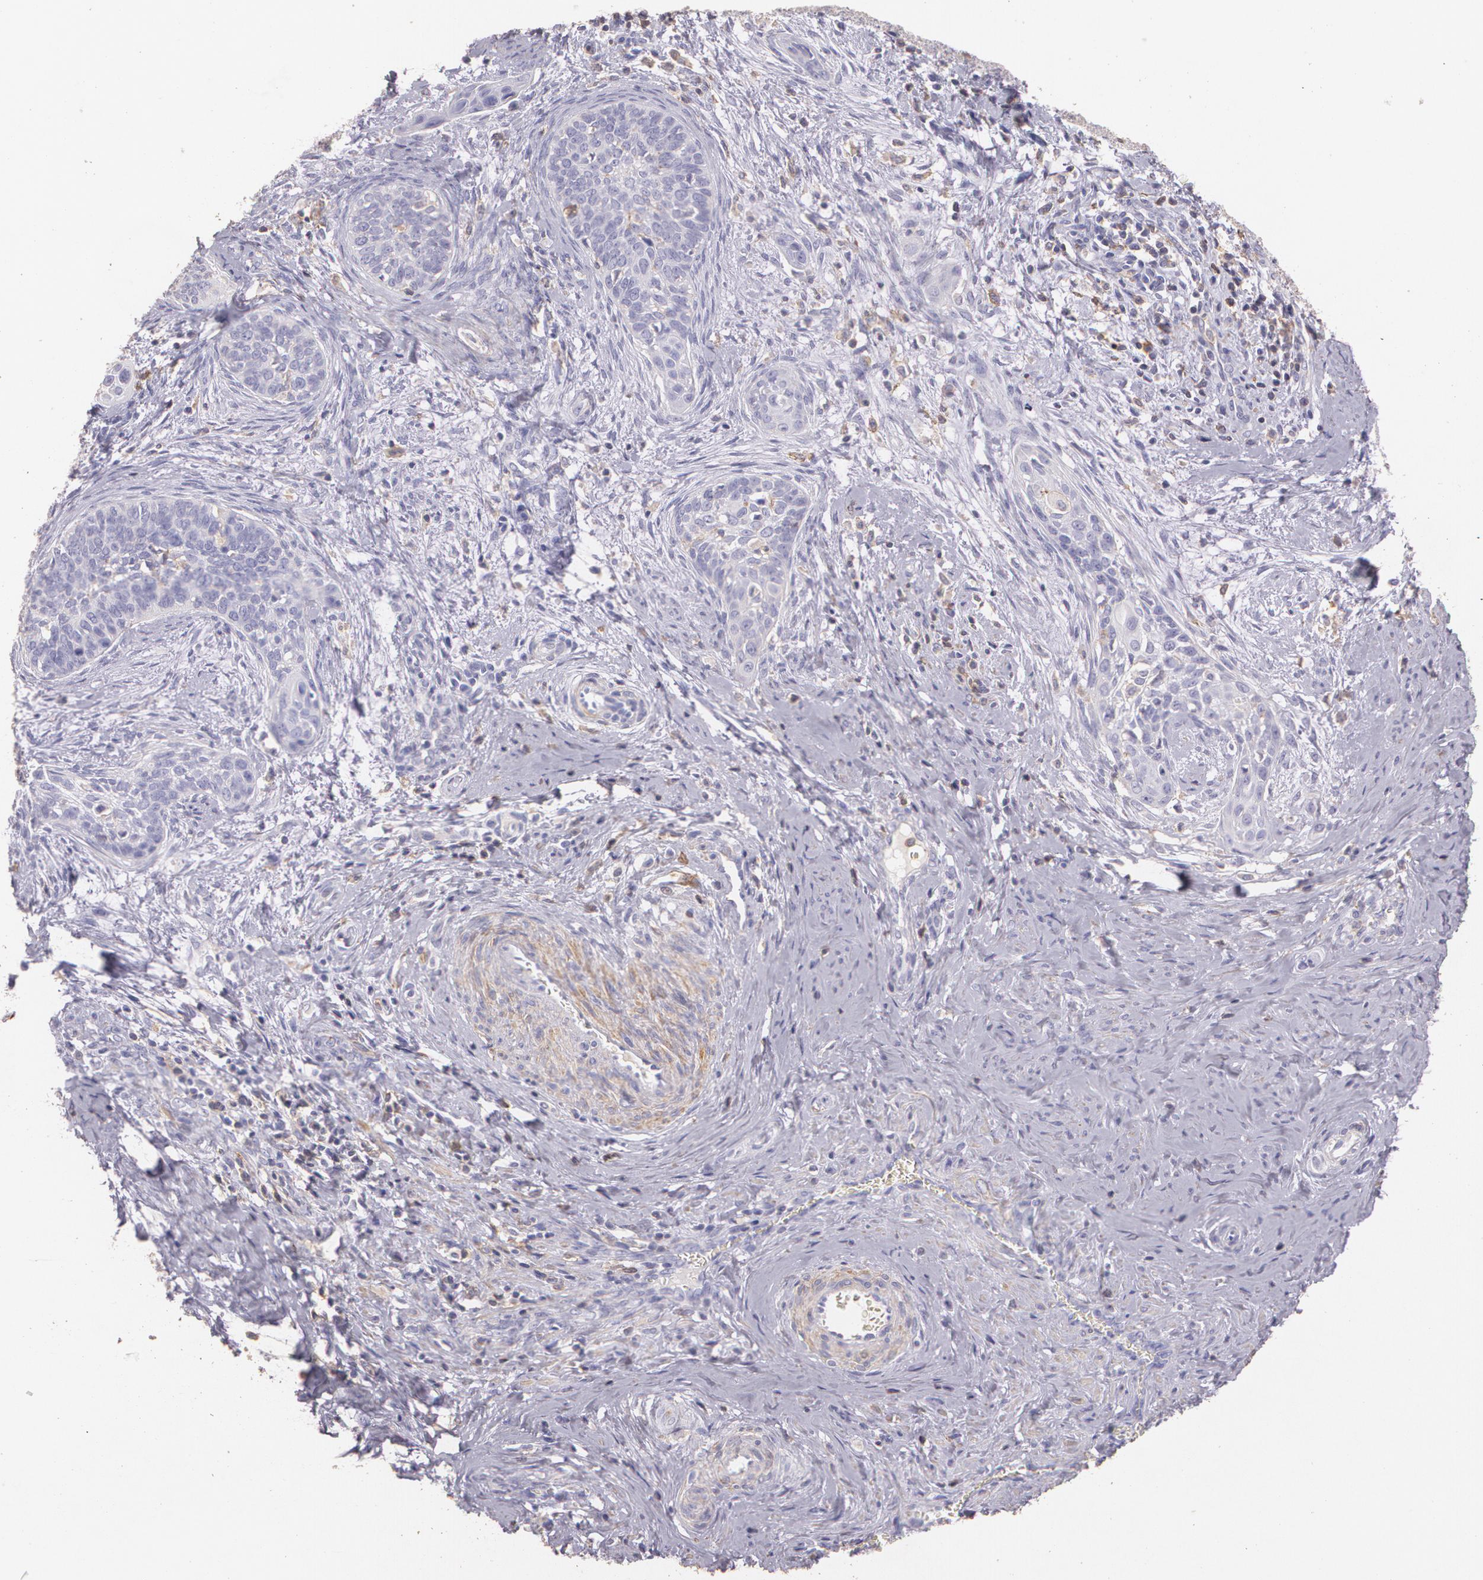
{"staining": {"intensity": "negative", "quantity": "none", "location": "none"}, "tissue": "cervical cancer", "cell_type": "Tumor cells", "image_type": "cancer", "snomed": [{"axis": "morphology", "description": "Squamous cell carcinoma, NOS"}, {"axis": "topography", "description": "Cervix"}], "caption": "Tumor cells show no significant positivity in cervical squamous cell carcinoma.", "gene": "TGFBR1", "patient": {"sex": "female", "age": 53}}